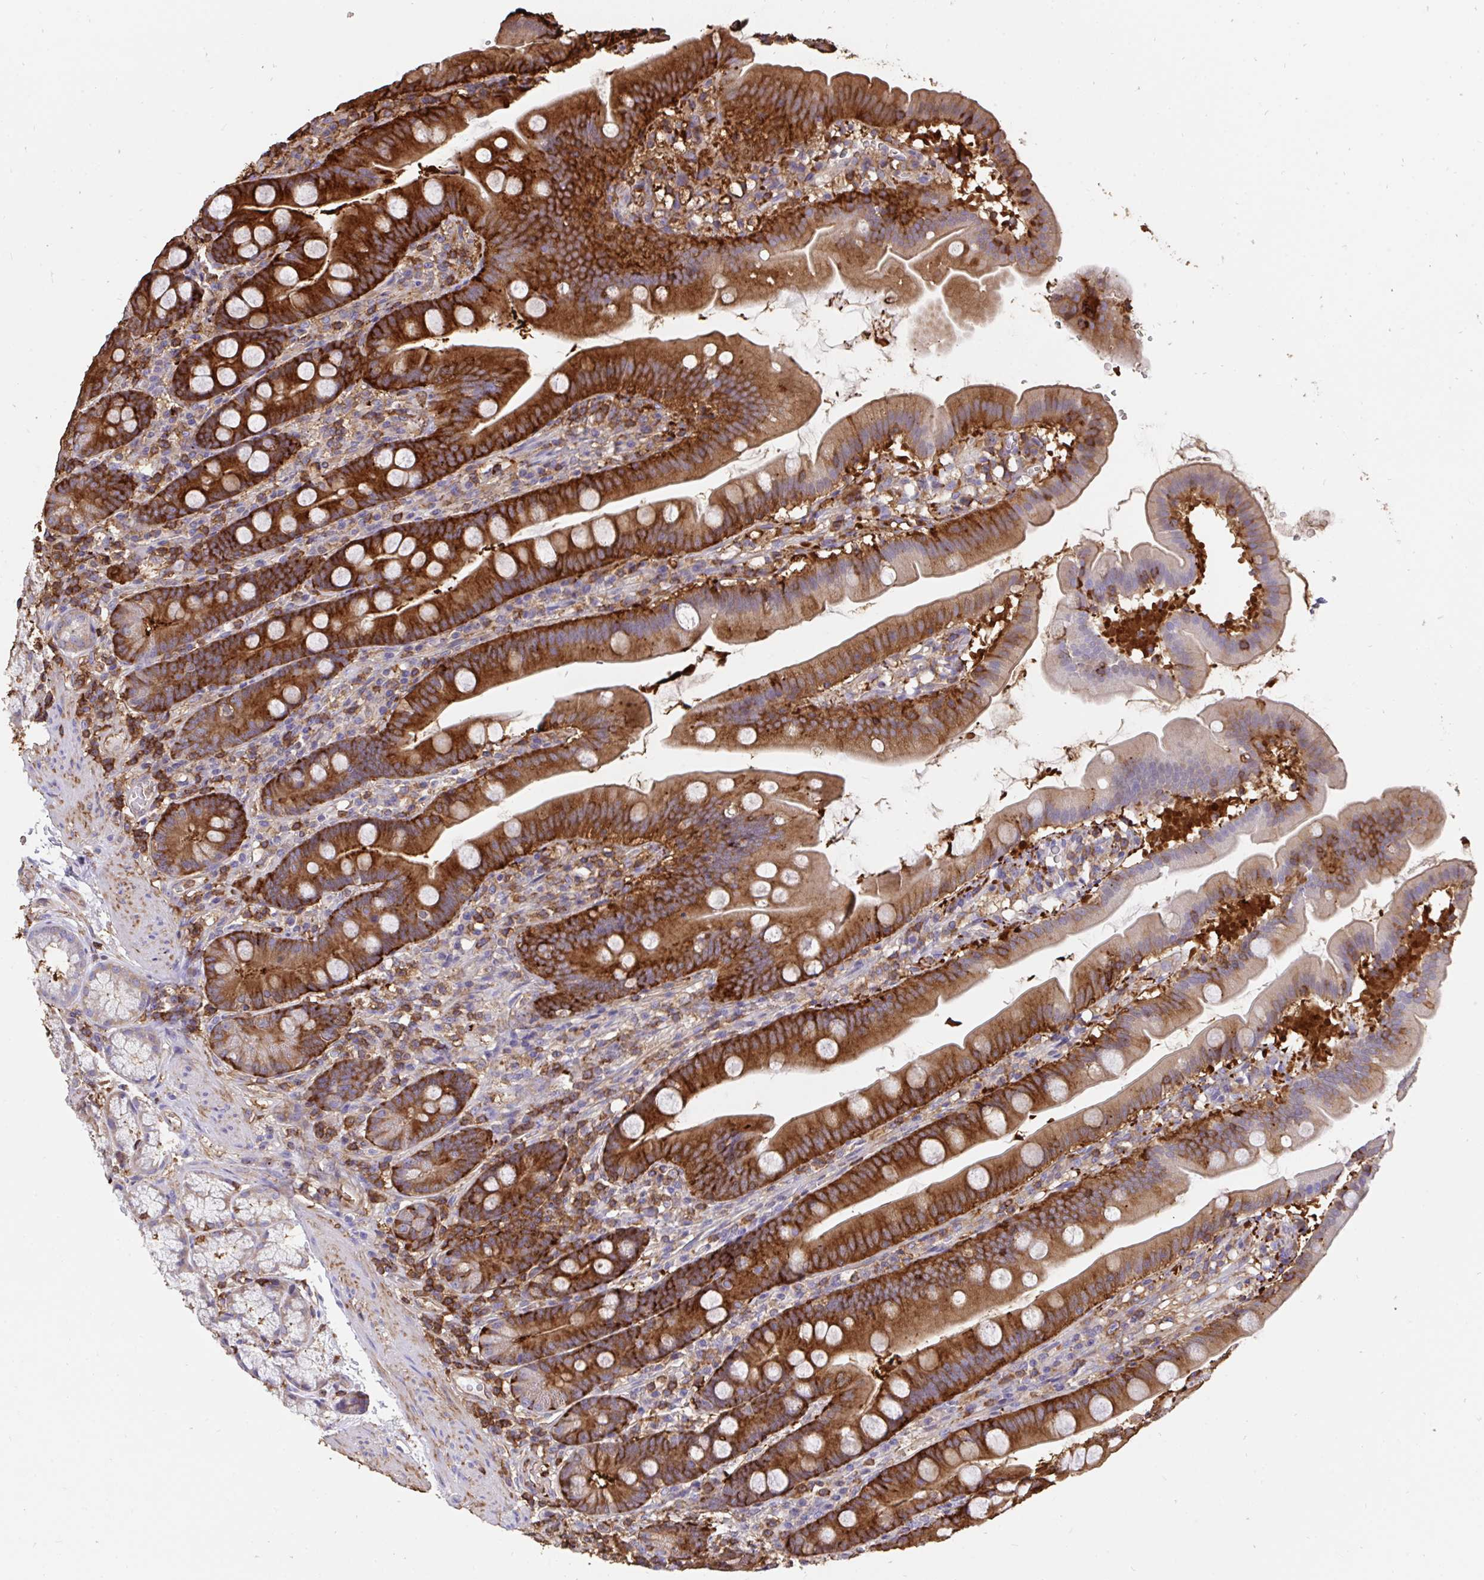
{"staining": {"intensity": "strong", "quantity": "25%-75%", "location": "cytoplasmic/membranous"}, "tissue": "duodenum", "cell_type": "Glandular cells", "image_type": "normal", "snomed": [{"axis": "morphology", "description": "Normal tissue, NOS"}, {"axis": "topography", "description": "Duodenum"}], "caption": "Immunohistochemical staining of normal human duodenum demonstrates high levels of strong cytoplasmic/membranous positivity in about 25%-75% of glandular cells. (DAB IHC with brightfield microscopy, high magnification).", "gene": "CFL1", "patient": {"sex": "female", "age": 67}}